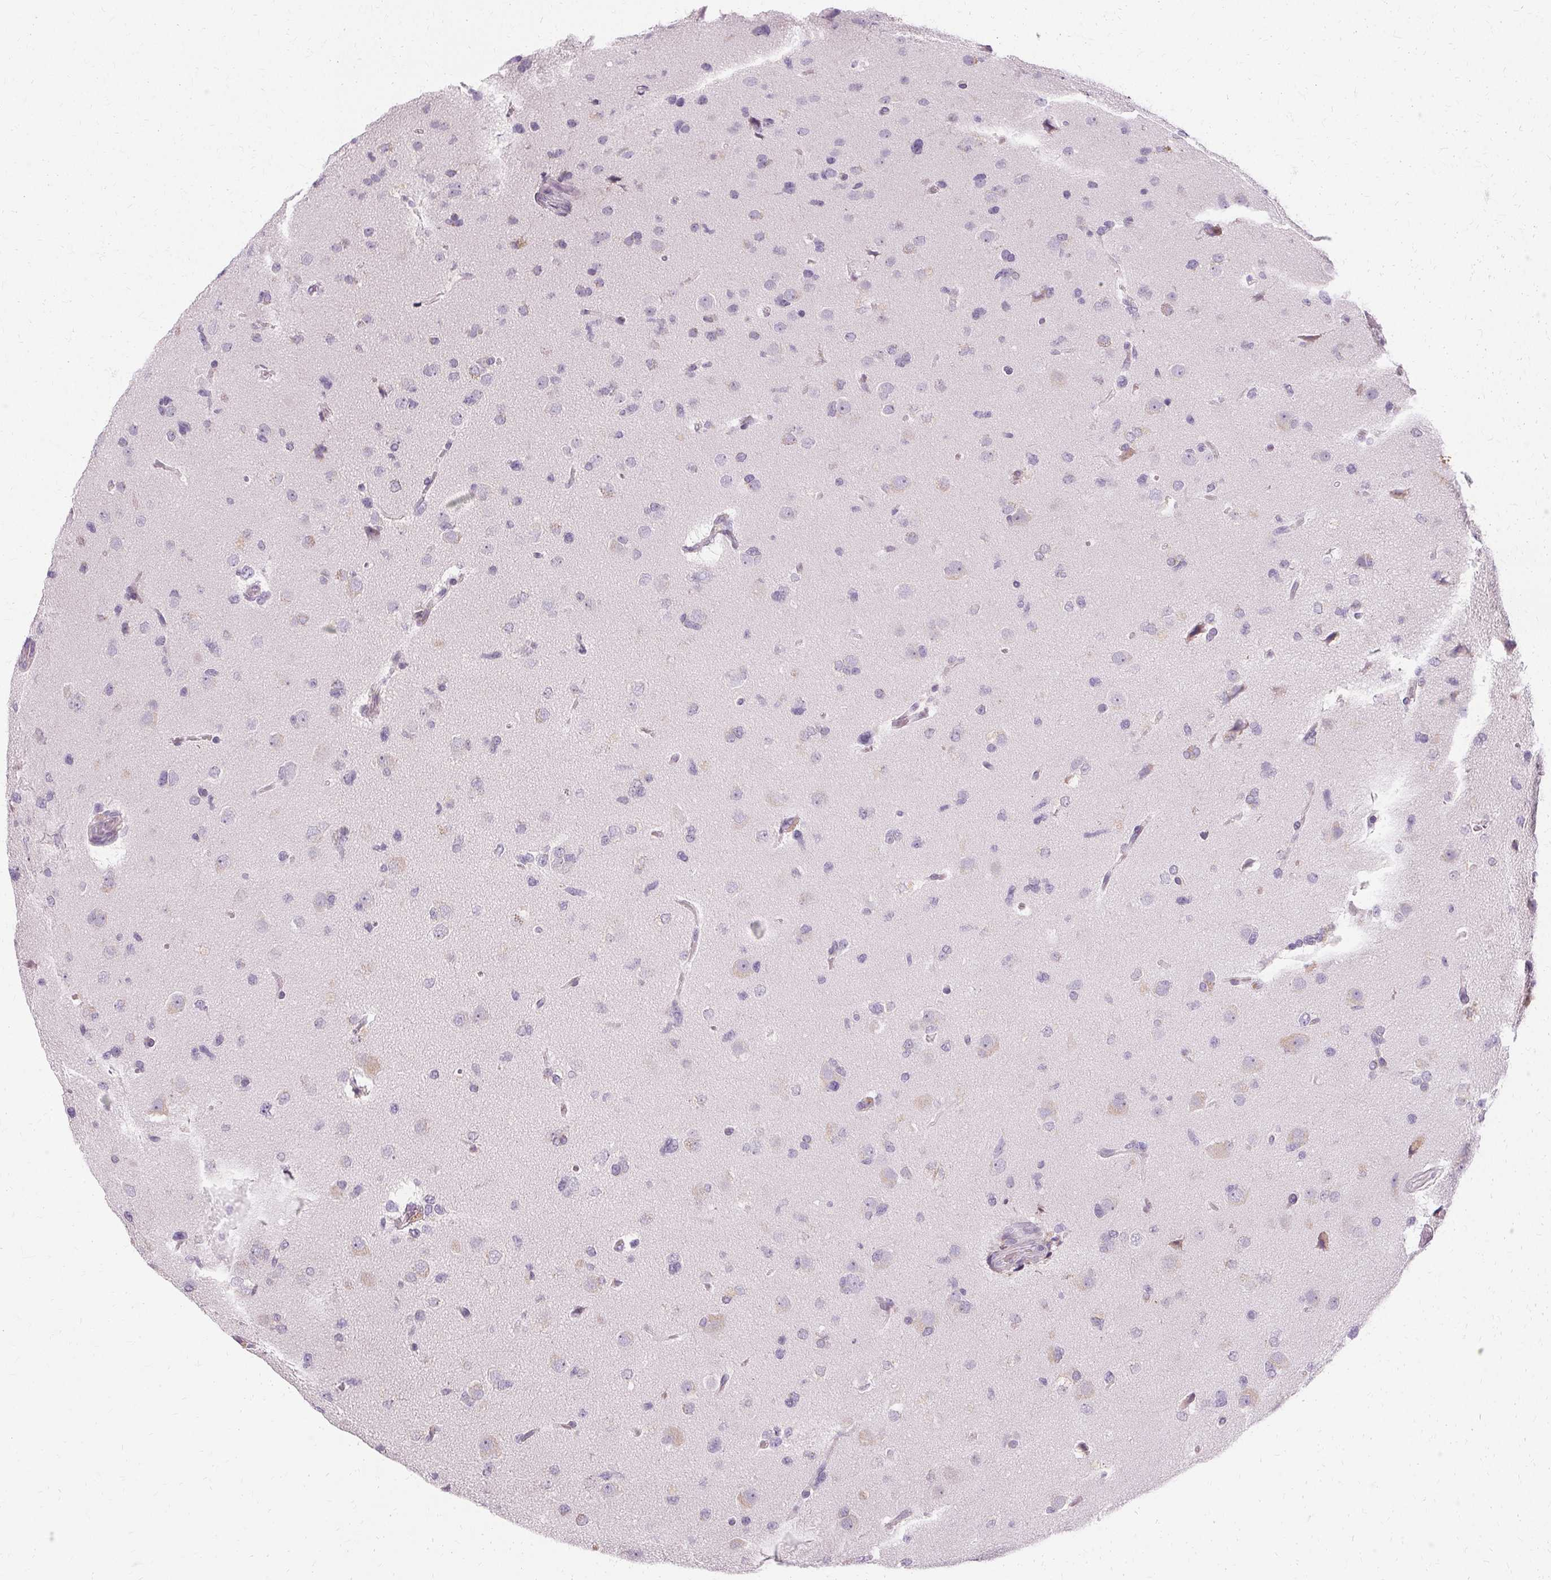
{"staining": {"intensity": "negative", "quantity": "none", "location": "none"}, "tissue": "glioma", "cell_type": "Tumor cells", "image_type": "cancer", "snomed": [{"axis": "morphology", "description": "Glioma, malignant, Low grade"}, {"axis": "topography", "description": "Brain"}], "caption": "Protein analysis of malignant glioma (low-grade) reveals no significant staining in tumor cells. The staining was performed using DAB to visualize the protein expression in brown, while the nuclei were stained in blue with hematoxylin (Magnification: 20x).", "gene": "FCRL3", "patient": {"sex": "female", "age": 55}}